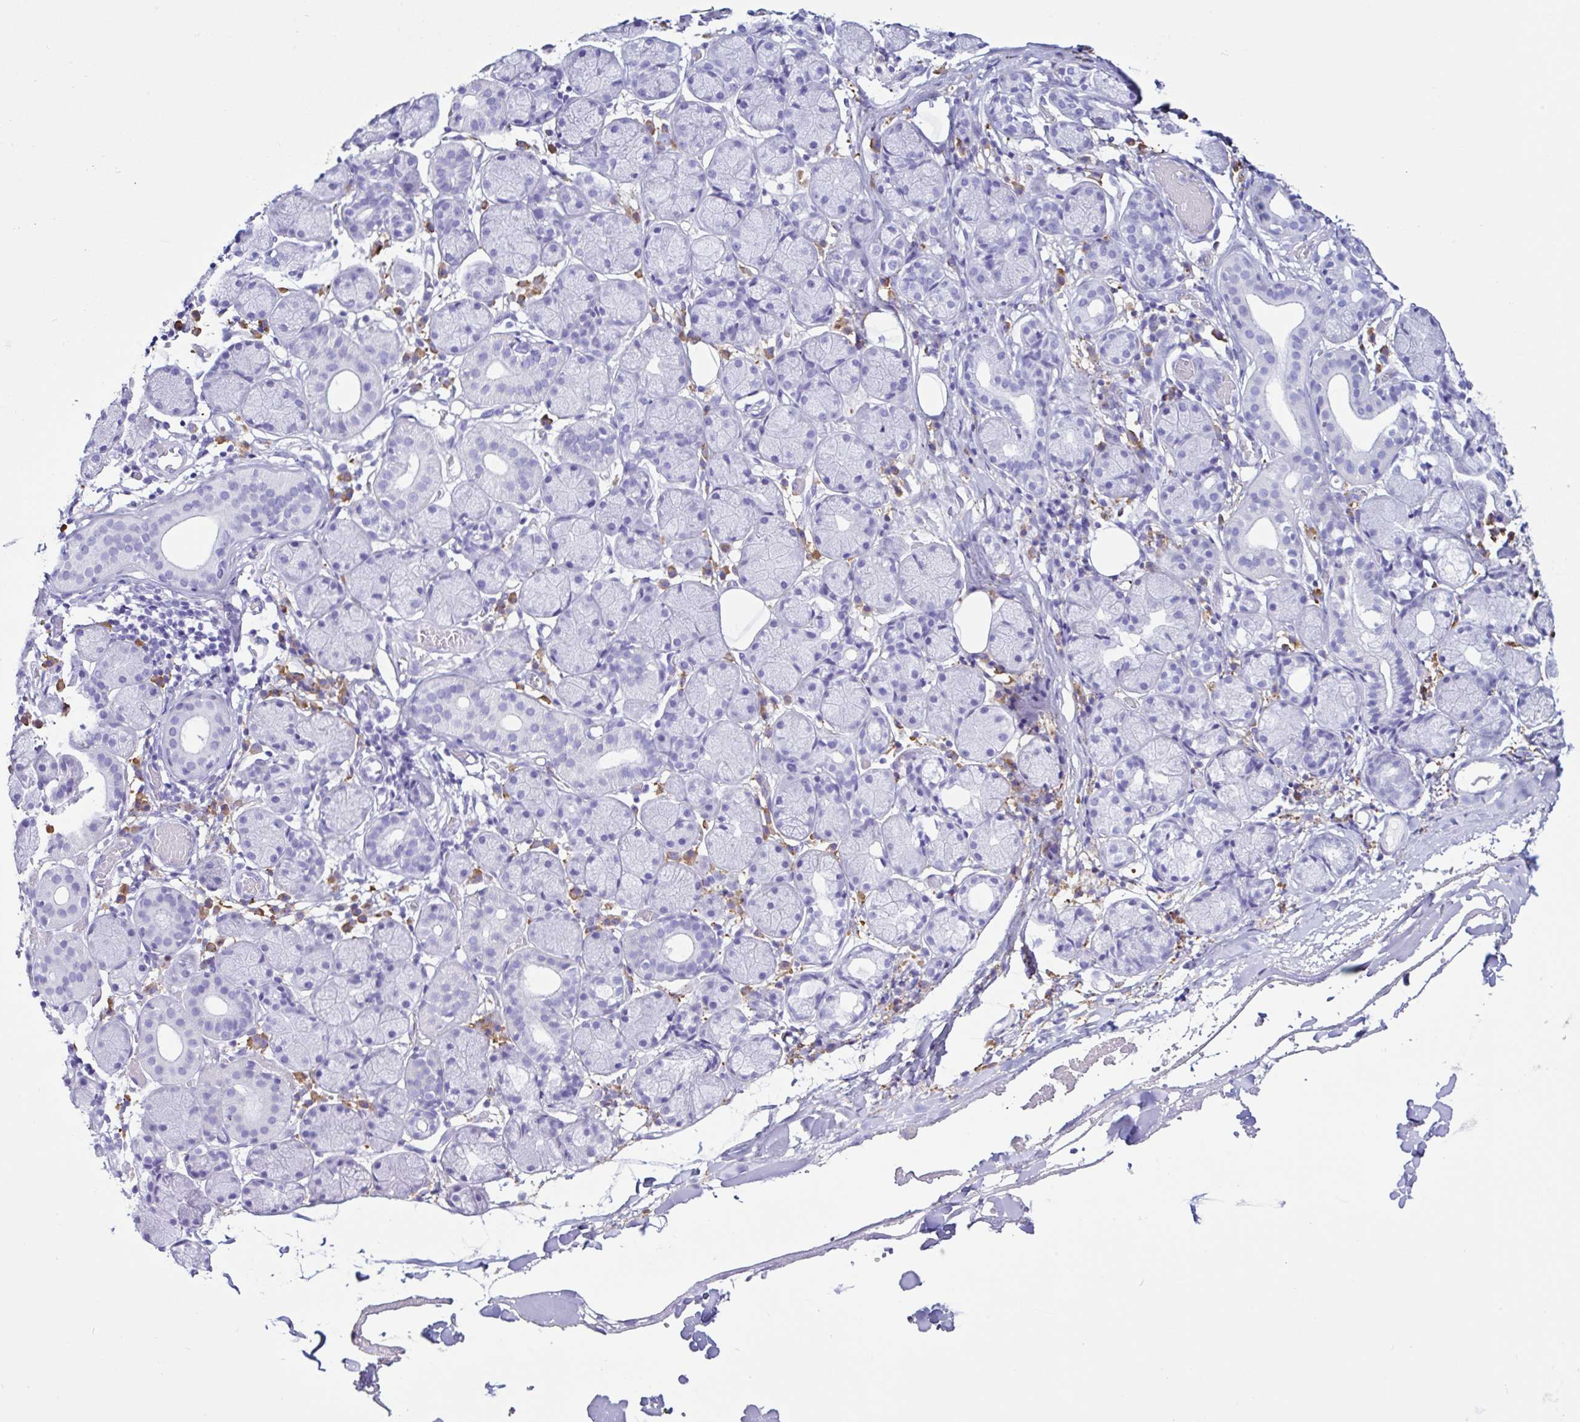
{"staining": {"intensity": "negative", "quantity": "none", "location": "none"}, "tissue": "salivary gland", "cell_type": "Glandular cells", "image_type": "normal", "snomed": [{"axis": "morphology", "description": "Normal tissue, NOS"}, {"axis": "topography", "description": "Salivary gland"}], "caption": "Image shows no significant protein expression in glandular cells of normal salivary gland. Nuclei are stained in blue.", "gene": "PIGF", "patient": {"sex": "female", "age": 24}}